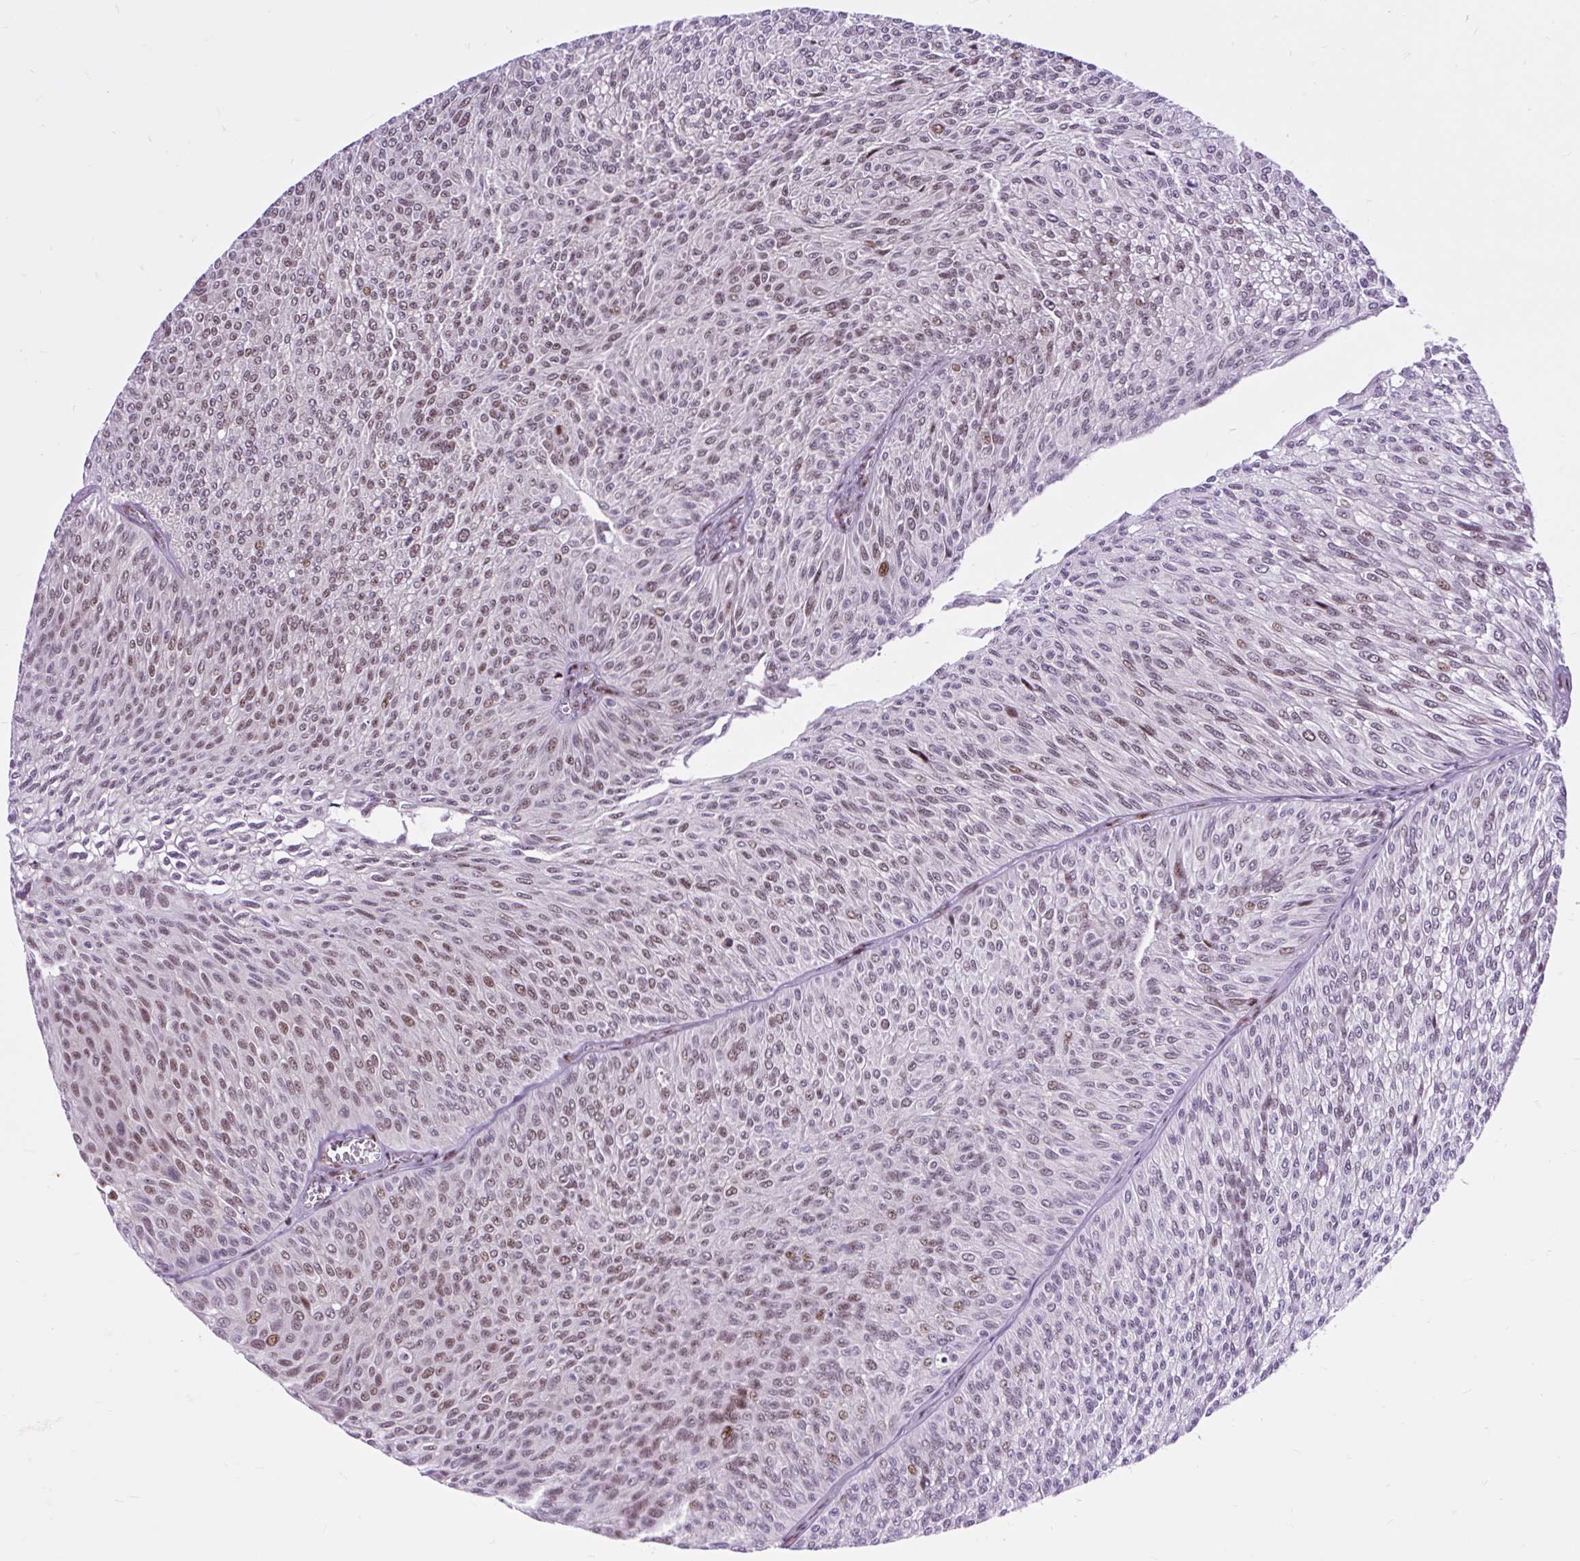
{"staining": {"intensity": "moderate", "quantity": ">75%", "location": "nuclear"}, "tissue": "urothelial cancer", "cell_type": "Tumor cells", "image_type": "cancer", "snomed": [{"axis": "morphology", "description": "Urothelial carcinoma, Low grade"}, {"axis": "topography", "description": "Urinary bladder"}], "caption": "Urothelial cancer stained for a protein (brown) reveals moderate nuclear positive expression in approximately >75% of tumor cells.", "gene": "CLK2", "patient": {"sex": "male", "age": 91}}